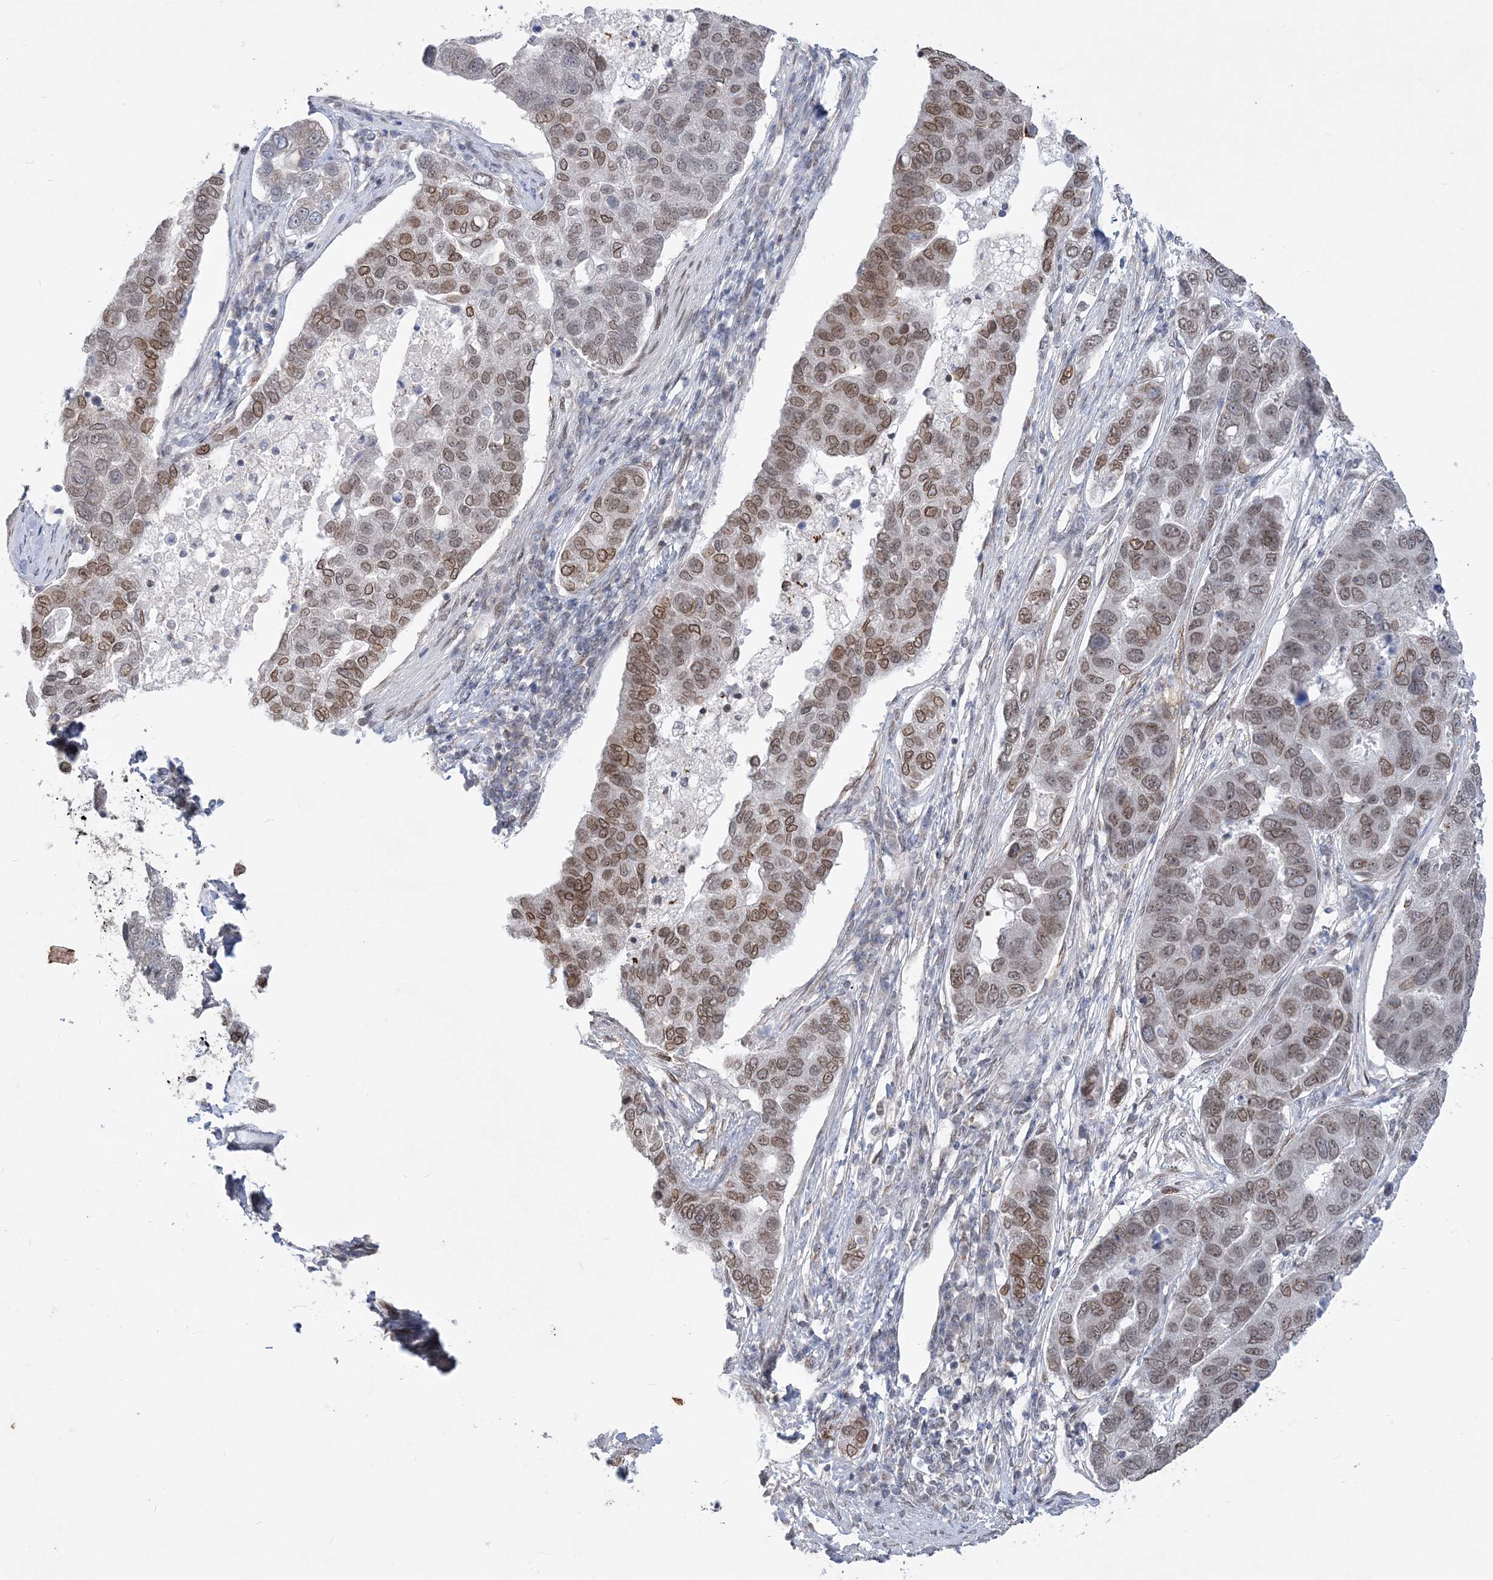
{"staining": {"intensity": "moderate", "quantity": ">75%", "location": "nuclear"}, "tissue": "pancreatic cancer", "cell_type": "Tumor cells", "image_type": "cancer", "snomed": [{"axis": "morphology", "description": "Adenocarcinoma, NOS"}, {"axis": "topography", "description": "Pancreas"}], "caption": "IHC staining of pancreatic cancer (adenocarcinoma), which demonstrates medium levels of moderate nuclear positivity in about >75% of tumor cells indicating moderate nuclear protein positivity. The staining was performed using DAB (3,3'-diaminobenzidine) (brown) for protein detection and nuclei were counterstained in hematoxylin (blue).", "gene": "WAC", "patient": {"sex": "female", "age": 61}}